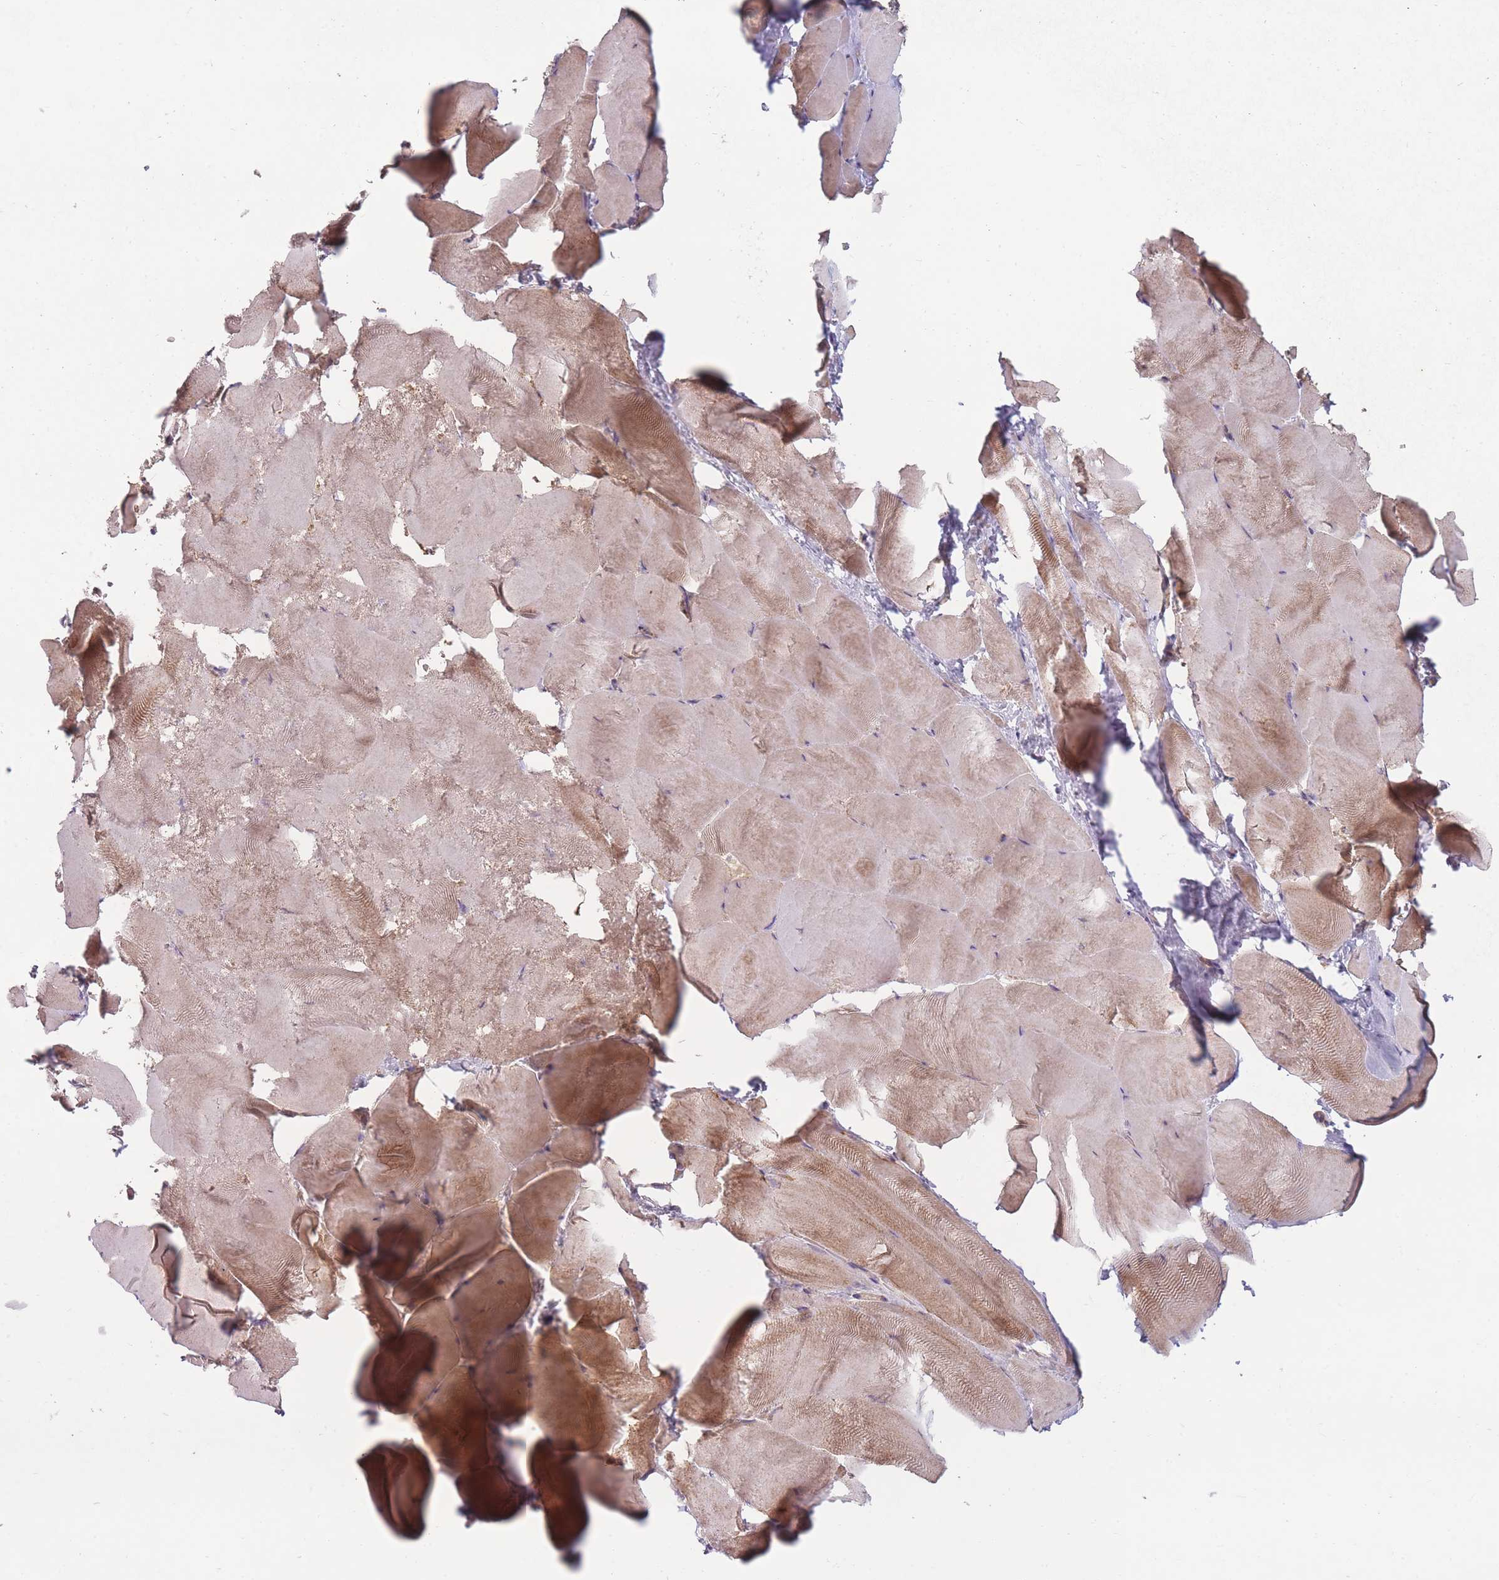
{"staining": {"intensity": "moderate", "quantity": "25%-75%", "location": "cytoplasmic/membranous"}, "tissue": "skeletal muscle", "cell_type": "Myocytes", "image_type": "normal", "snomed": [{"axis": "morphology", "description": "Normal tissue, NOS"}, {"axis": "topography", "description": "Skeletal muscle"}], "caption": "IHC of benign human skeletal muscle displays medium levels of moderate cytoplasmic/membranous staining in about 25%-75% of myocytes.", "gene": "ENSG00000255639", "patient": {"sex": "female", "age": 64}}